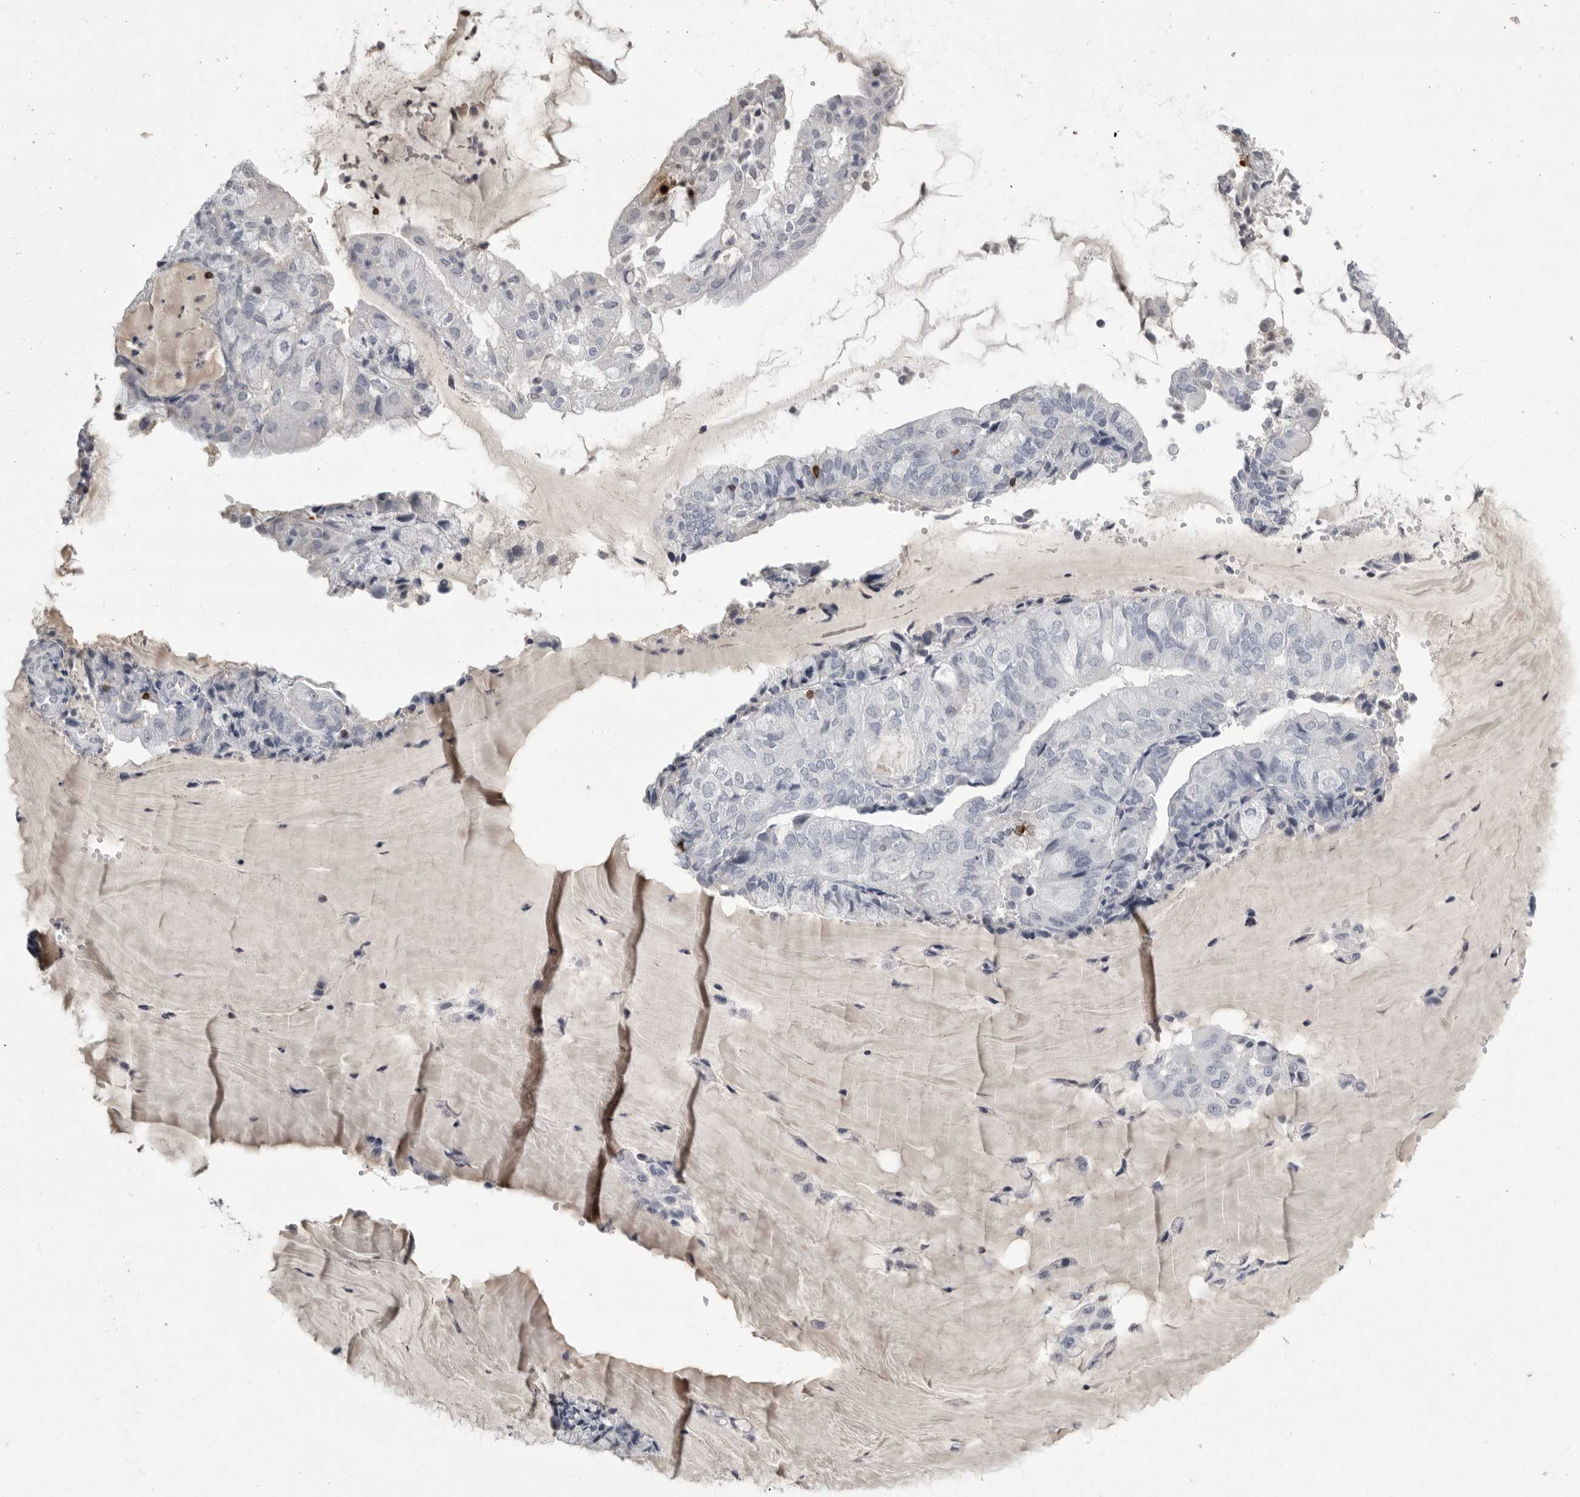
{"staining": {"intensity": "negative", "quantity": "none", "location": "none"}, "tissue": "endometrial cancer", "cell_type": "Tumor cells", "image_type": "cancer", "snomed": [{"axis": "morphology", "description": "Adenocarcinoma, NOS"}, {"axis": "topography", "description": "Endometrium"}], "caption": "Immunohistochemical staining of human endometrial cancer (adenocarcinoma) displays no significant expression in tumor cells. (DAB (3,3'-diaminobenzidine) IHC, high magnification).", "gene": "GNLY", "patient": {"sex": "female", "age": 81}}